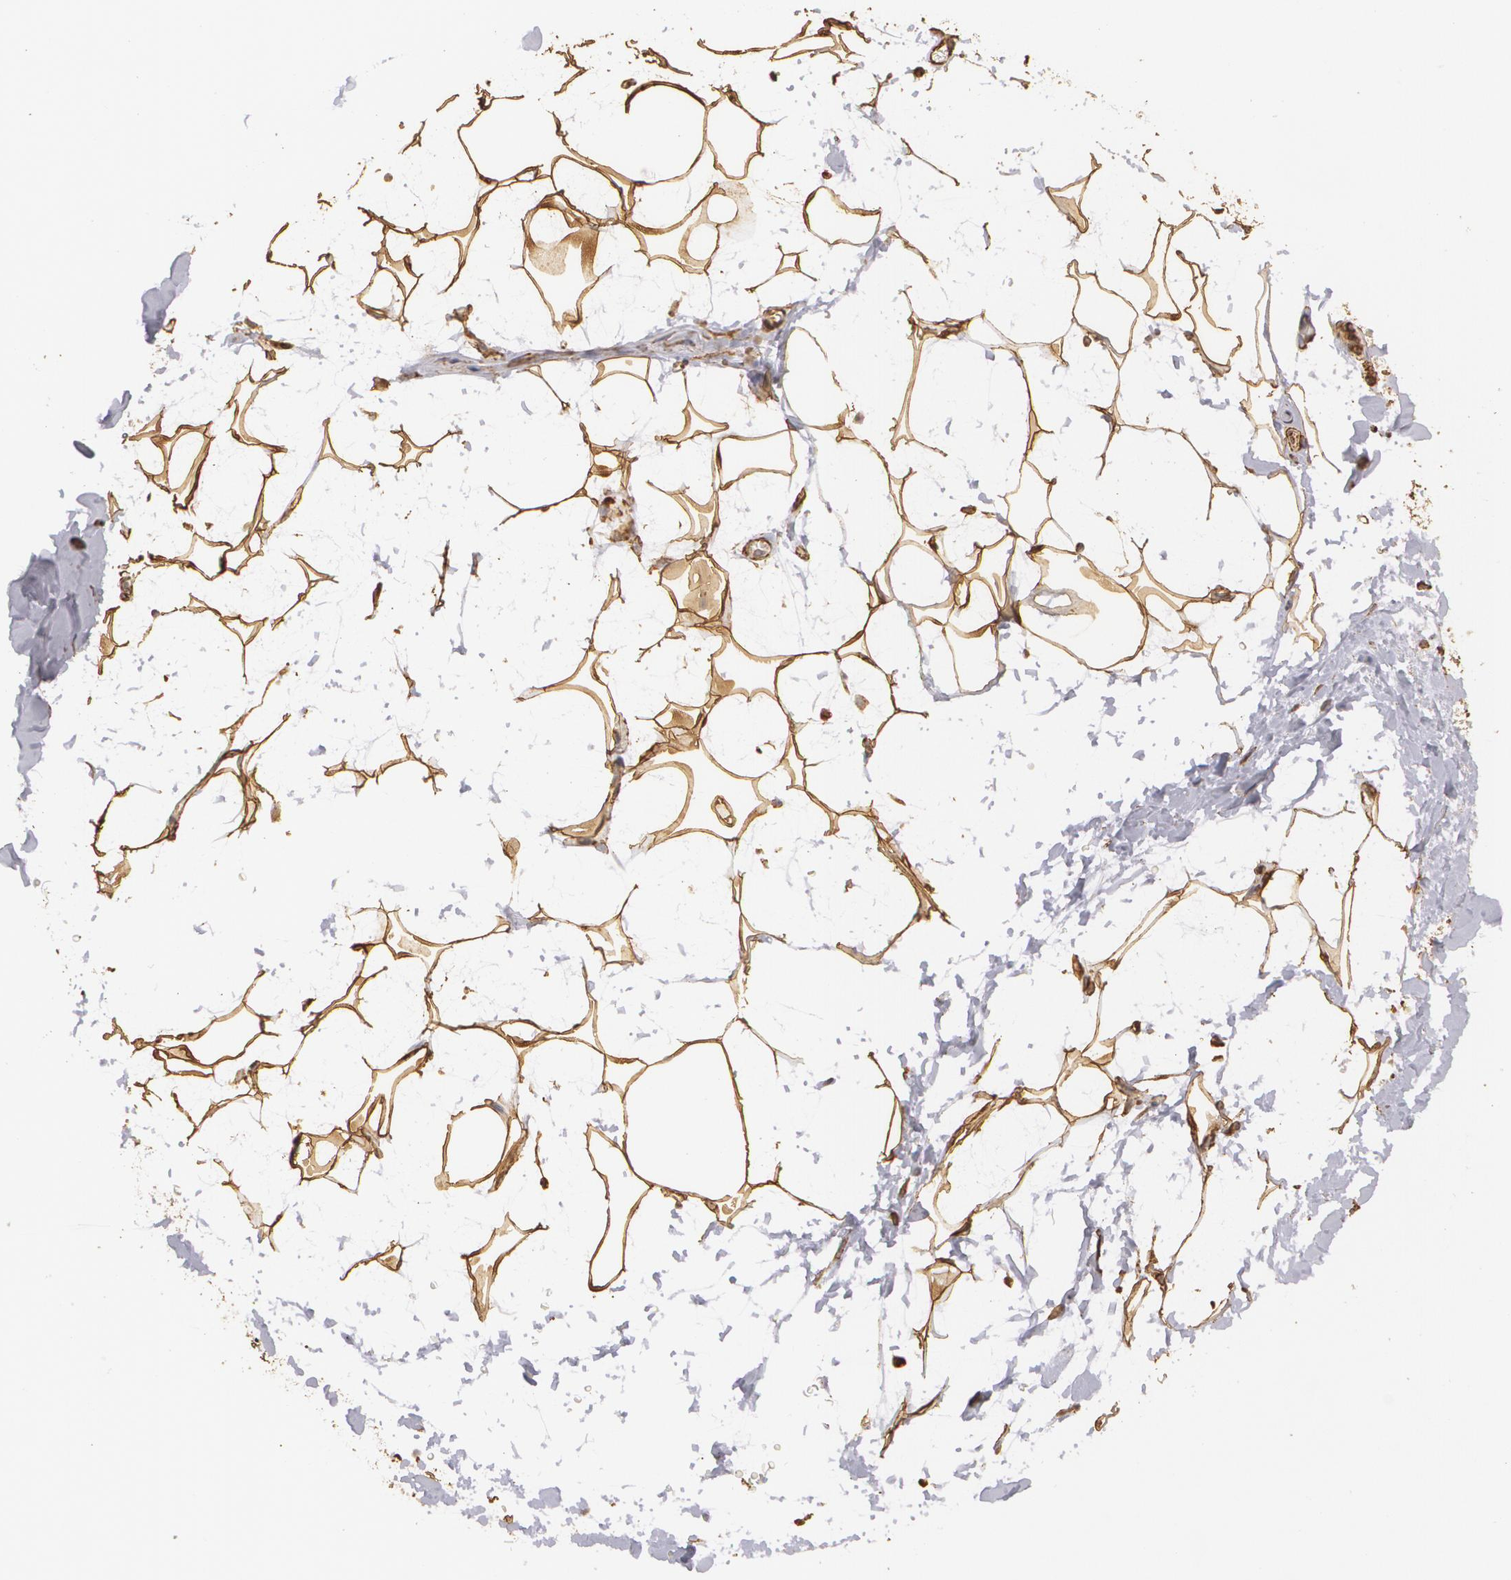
{"staining": {"intensity": "strong", "quantity": ">75%", "location": "cytoplasmic/membranous"}, "tissue": "adipose tissue", "cell_type": "Adipocytes", "image_type": "normal", "snomed": [{"axis": "morphology", "description": "Normal tissue, NOS"}, {"axis": "topography", "description": "Soft tissue"}], "caption": "Strong cytoplasmic/membranous positivity is appreciated in about >75% of adipocytes in unremarkable adipose tissue.", "gene": "CYB5R3", "patient": {"sex": "male", "age": 72}}